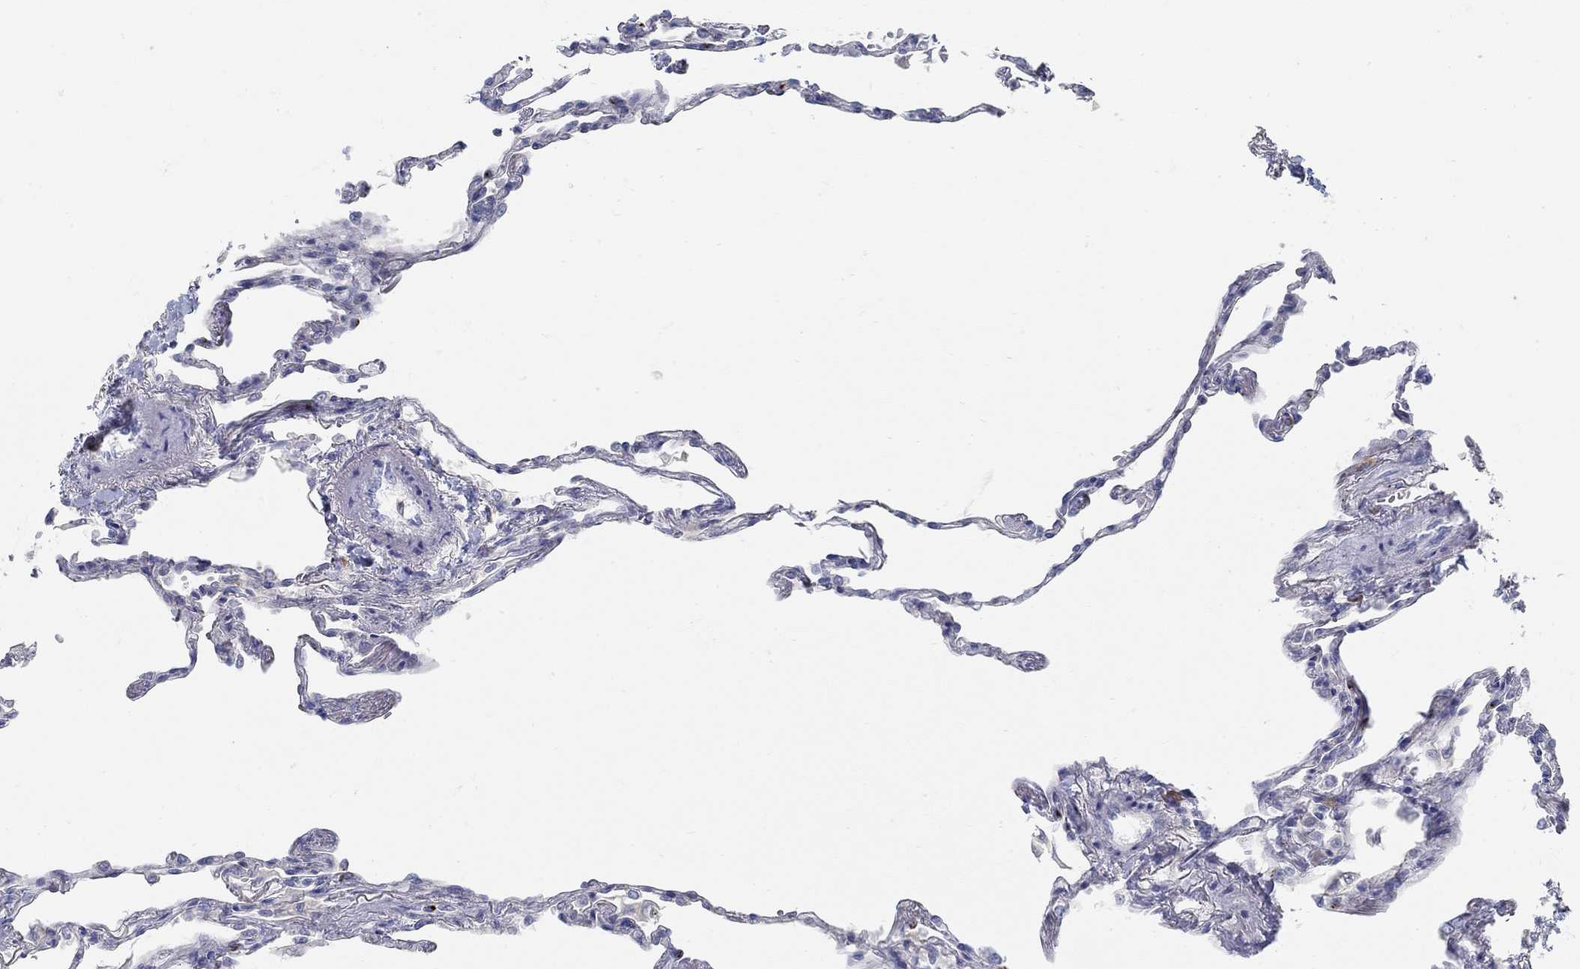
{"staining": {"intensity": "negative", "quantity": "none", "location": "none"}, "tissue": "lung", "cell_type": "Alveolar cells", "image_type": "normal", "snomed": [{"axis": "morphology", "description": "Normal tissue, NOS"}, {"axis": "topography", "description": "Lung"}], "caption": "Immunohistochemical staining of normal human lung displays no significant staining in alveolar cells.", "gene": "ANO7", "patient": {"sex": "male", "age": 78}}